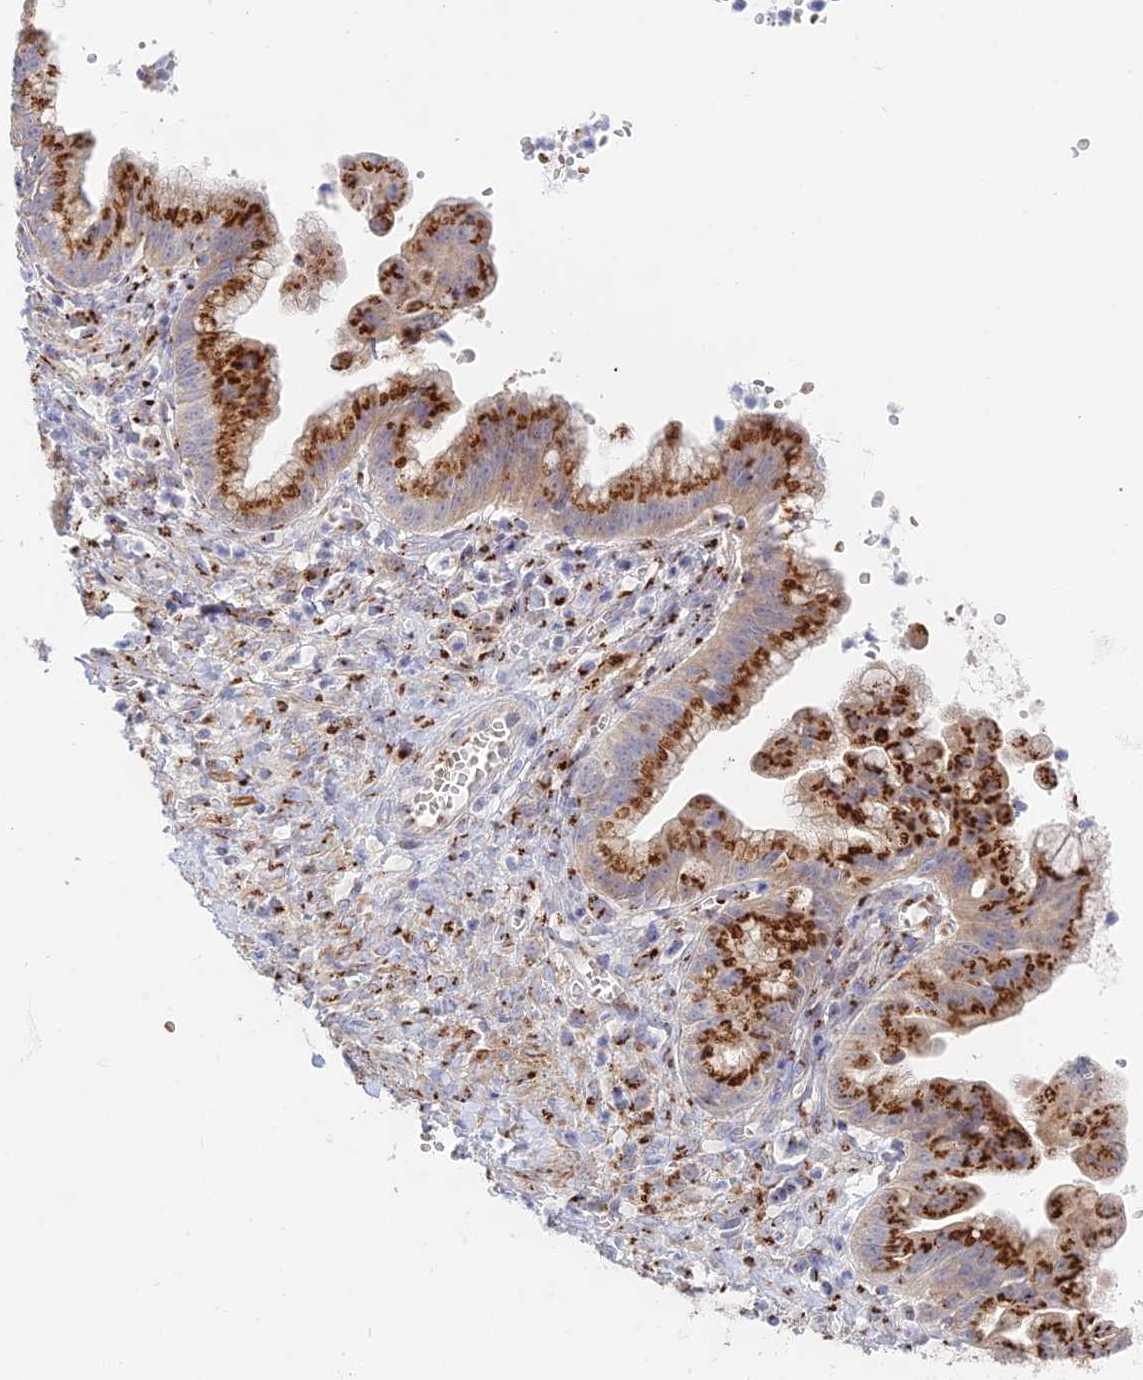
{"staining": {"intensity": "strong", "quantity": ">75%", "location": "cytoplasmic/membranous"}, "tissue": "ovarian cancer", "cell_type": "Tumor cells", "image_type": "cancer", "snomed": [{"axis": "morphology", "description": "Cystadenocarcinoma, mucinous, NOS"}, {"axis": "topography", "description": "Ovary"}], "caption": "Immunohistochemistry (IHC) histopathology image of mucinous cystadenocarcinoma (ovarian) stained for a protein (brown), which displays high levels of strong cytoplasmic/membranous positivity in about >75% of tumor cells.", "gene": "HS2ST1", "patient": {"sex": "female", "age": 70}}